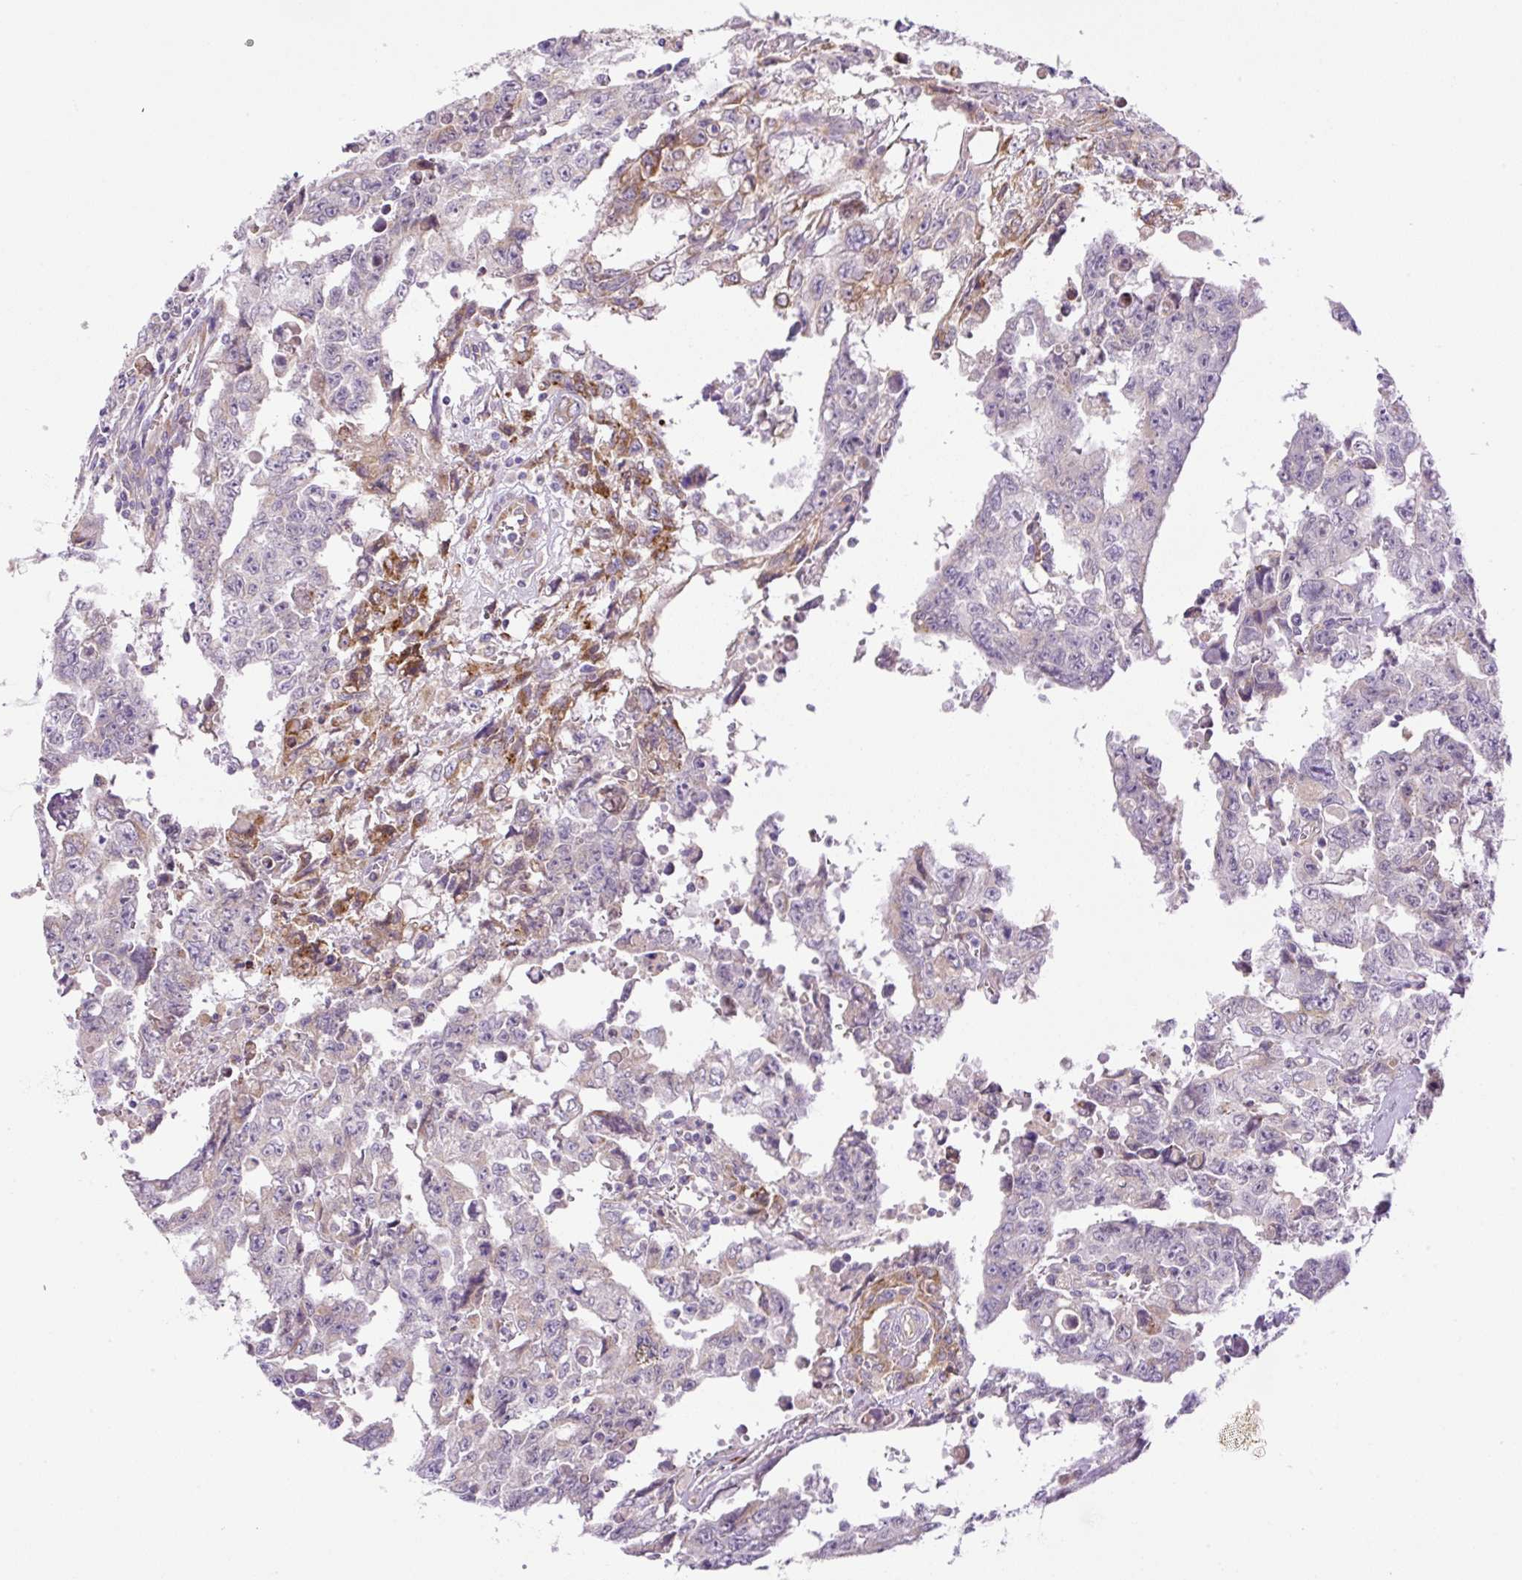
{"staining": {"intensity": "negative", "quantity": "none", "location": "none"}, "tissue": "testis cancer", "cell_type": "Tumor cells", "image_type": "cancer", "snomed": [{"axis": "morphology", "description": "Carcinoma, Embryonal, NOS"}, {"axis": "topography", "description": "Testis"}], "caption": "Immunohistochemical staining of human testis cancer displays no significant positivity in tumor cells. The staining is performed using DAB (3,3'-diaminobenzidine) brown chromogen with nuclei counter-stained in using hematoxylin.", "gene": "POFUT1", "patient": {"sex": "male", "age": 24}}